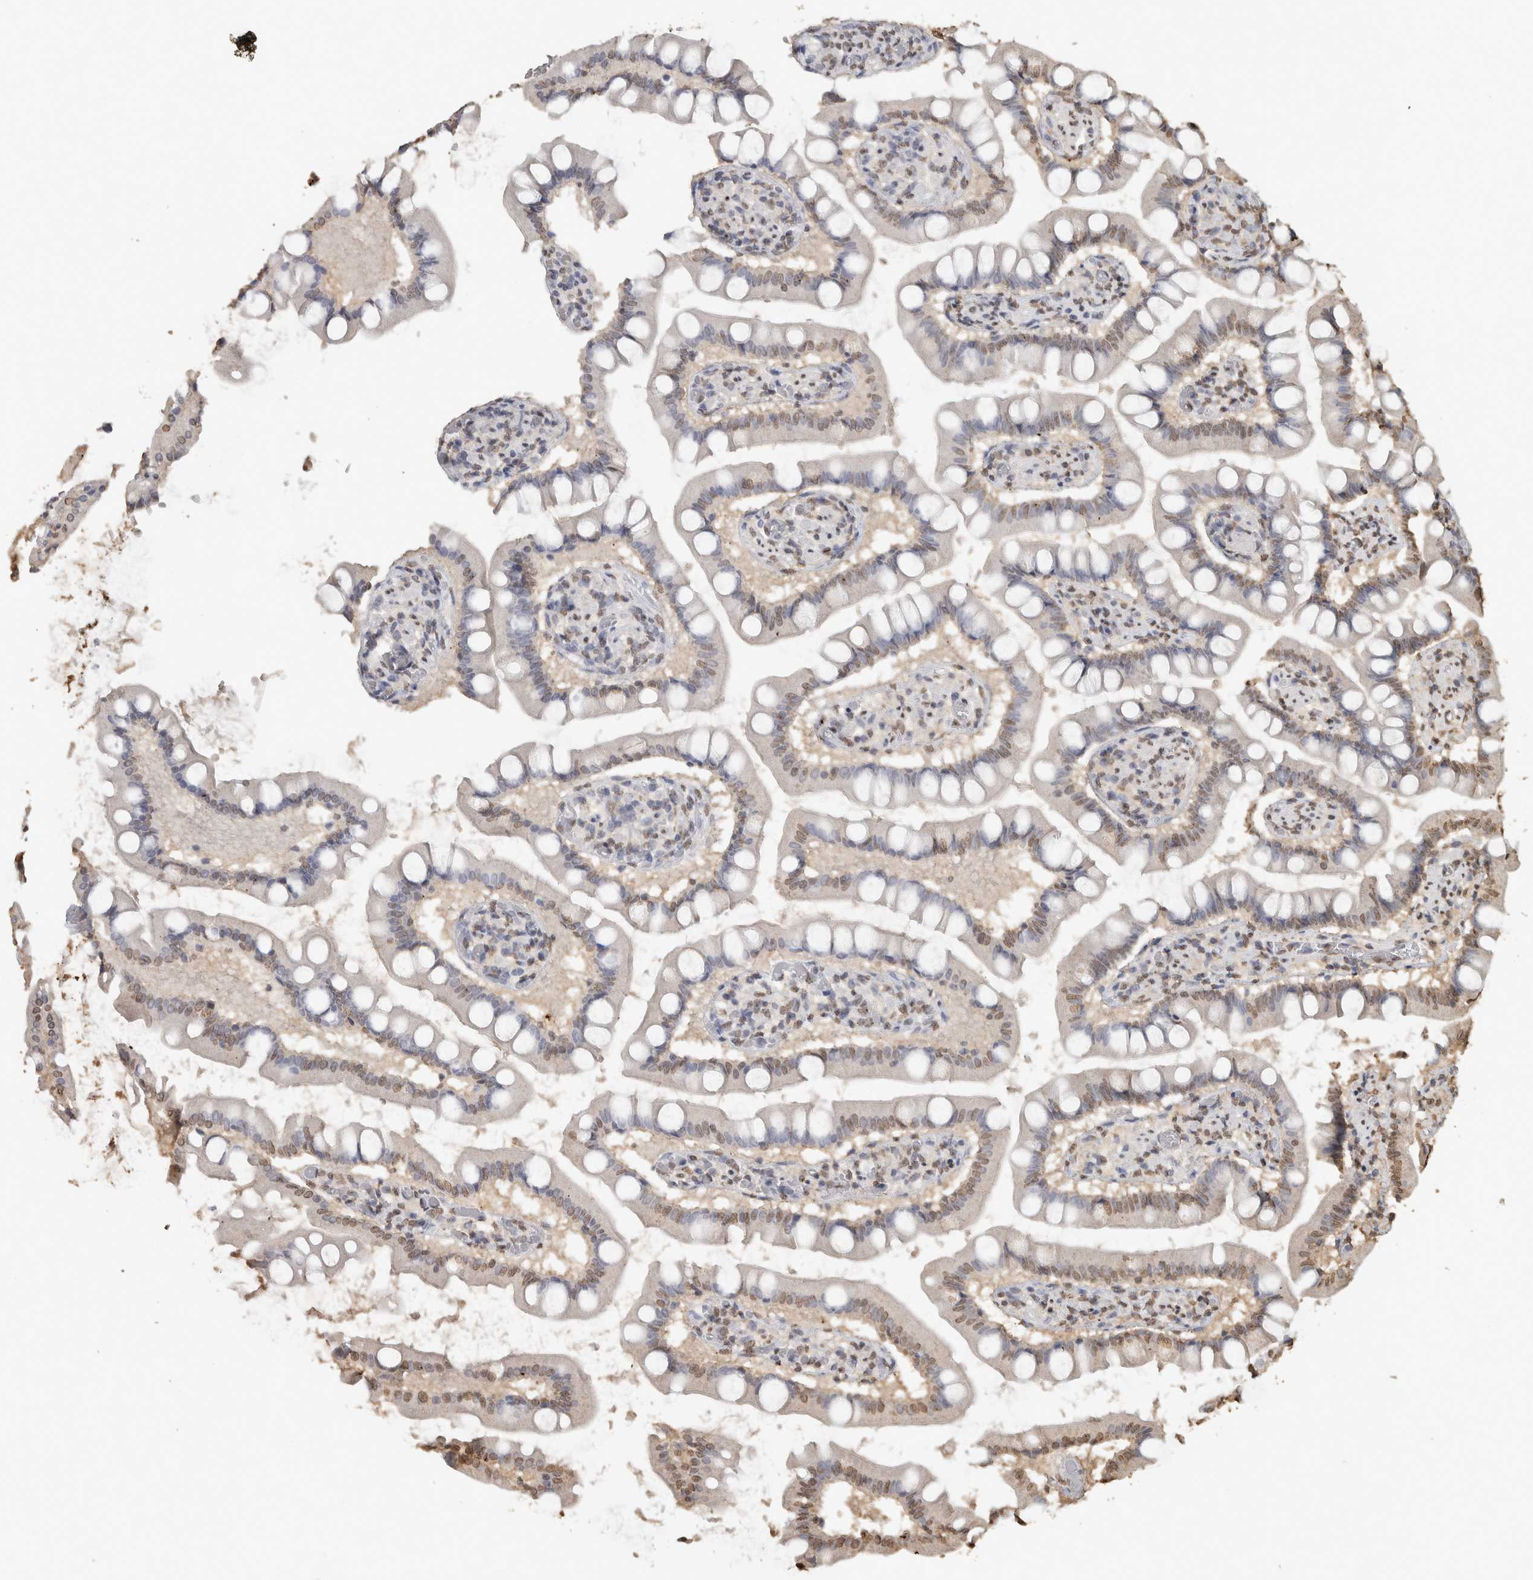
{"staining": {"intensity": "moderate", "quantity": "25%-75%", "location": "nuclear"}, "tissue": "small intestine", "cell_type": "Glandular cells", "image_type": "normal", "snomed": [{"axis": "morphology", "description": "Normal tissue, NOS"}, {"axis": "topography", "description": "Small intestine"}], "caption": "Moderate nuclear staining is seen in about 25%-75% of glandular cells in benign small intestine.", "gene": "HAND2", "patient": {"sex": "male", "age": 41}}